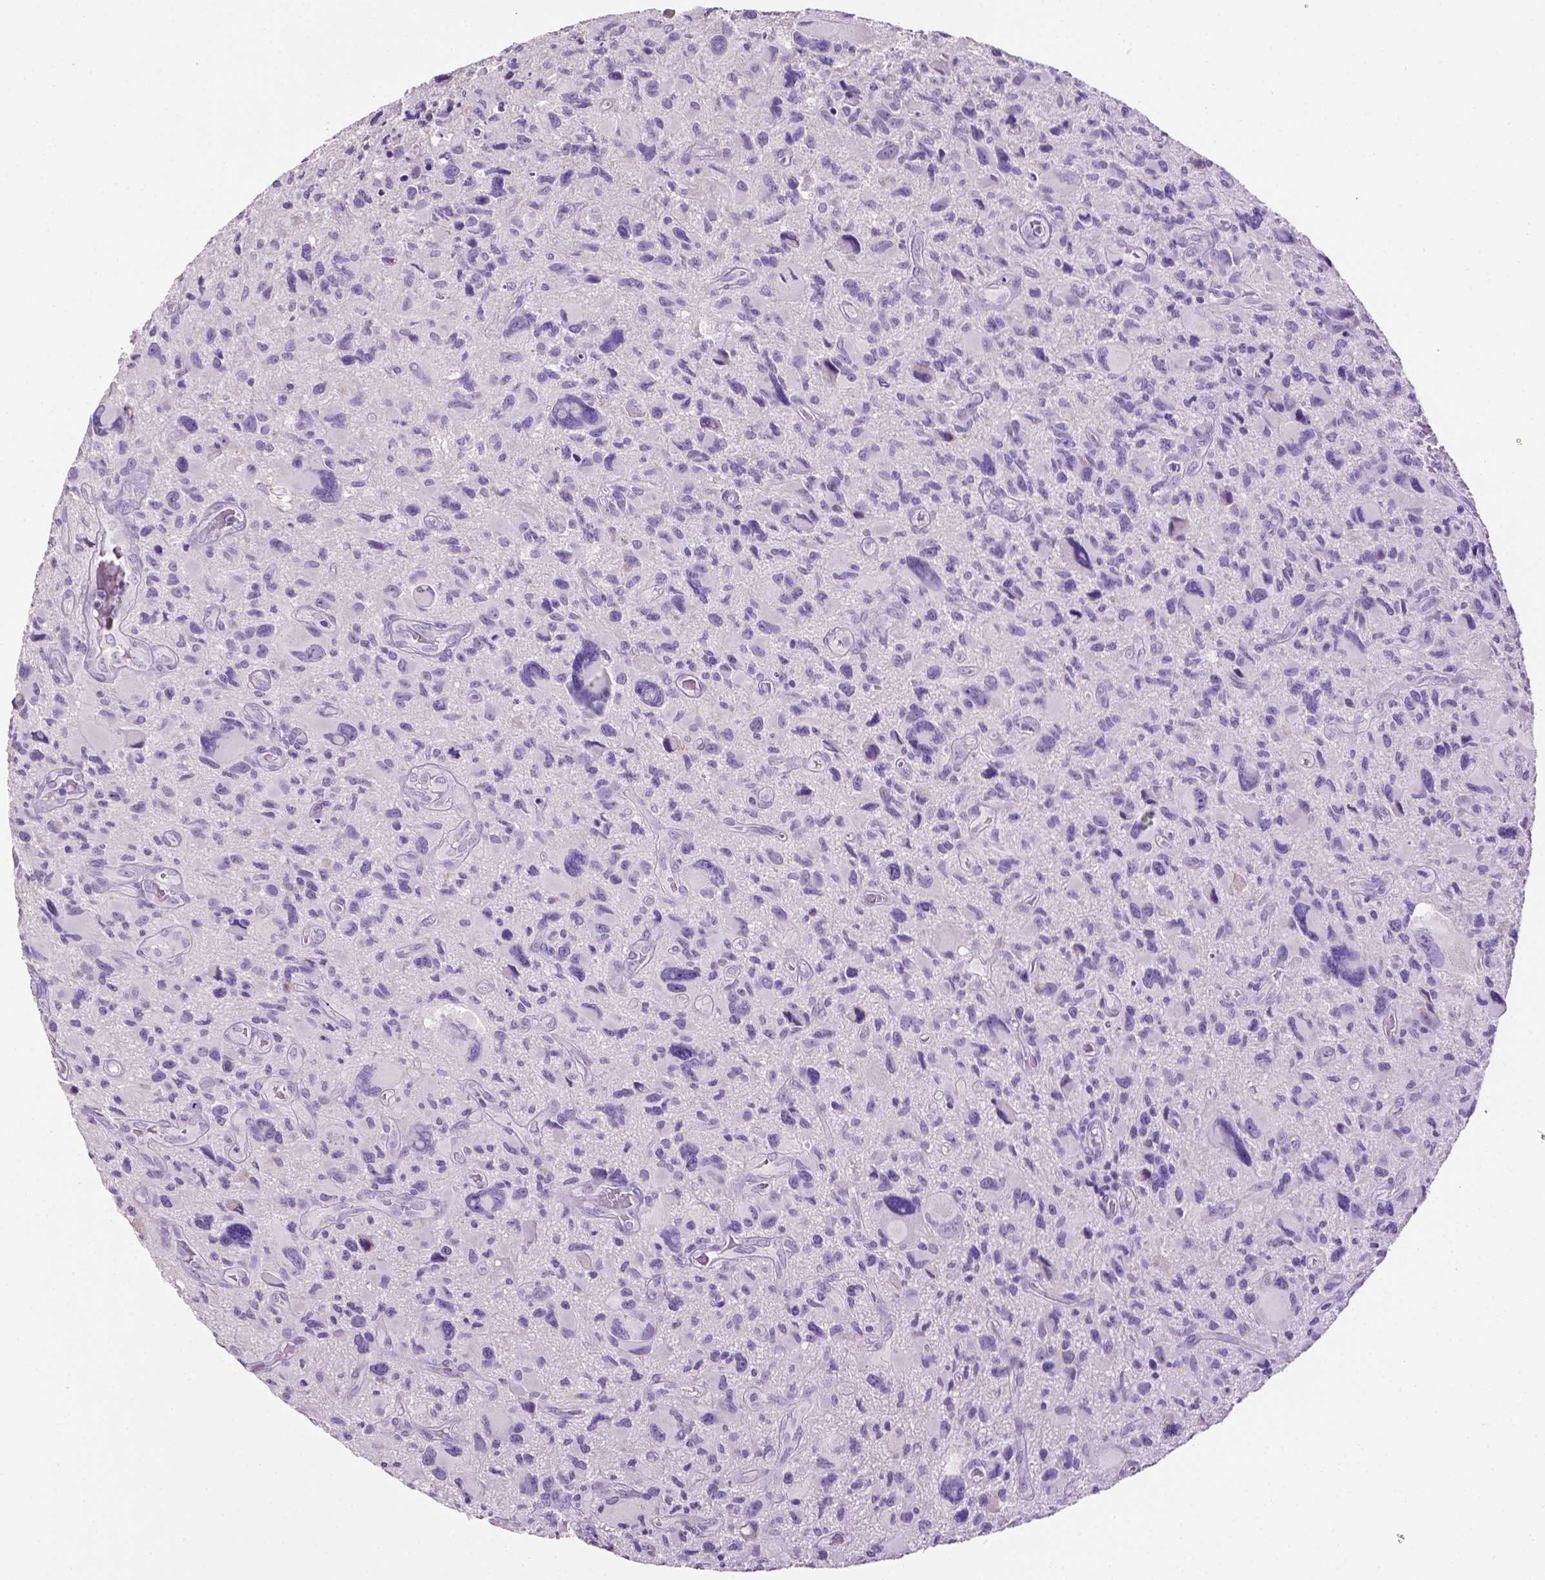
{"staining": {"intensity": "negative", "quantity": "none", "location": "none"}, "tissue": "glioma", "cell_type": "Tumor cells", "image_type": "cancer", "snomed": [{"axis": "morphology", "description": "Glioma, malignant, NOS"}, {"axis": "morphology", "description": "Glioma, malignant, High grade"}, {"axis": "topography", "description": "Brain"}], "caption": "IHC image of human glioma stained for a protein (brown), which reveals no expression in tumor cells. The staining is performed using DAB (3,3'-diaminobenzidine) brown chromogen with nuclei counter-stained in using hematoxylin.", "gene": "TACSTD2", "patient": {"sex": "female", "age": 71}}